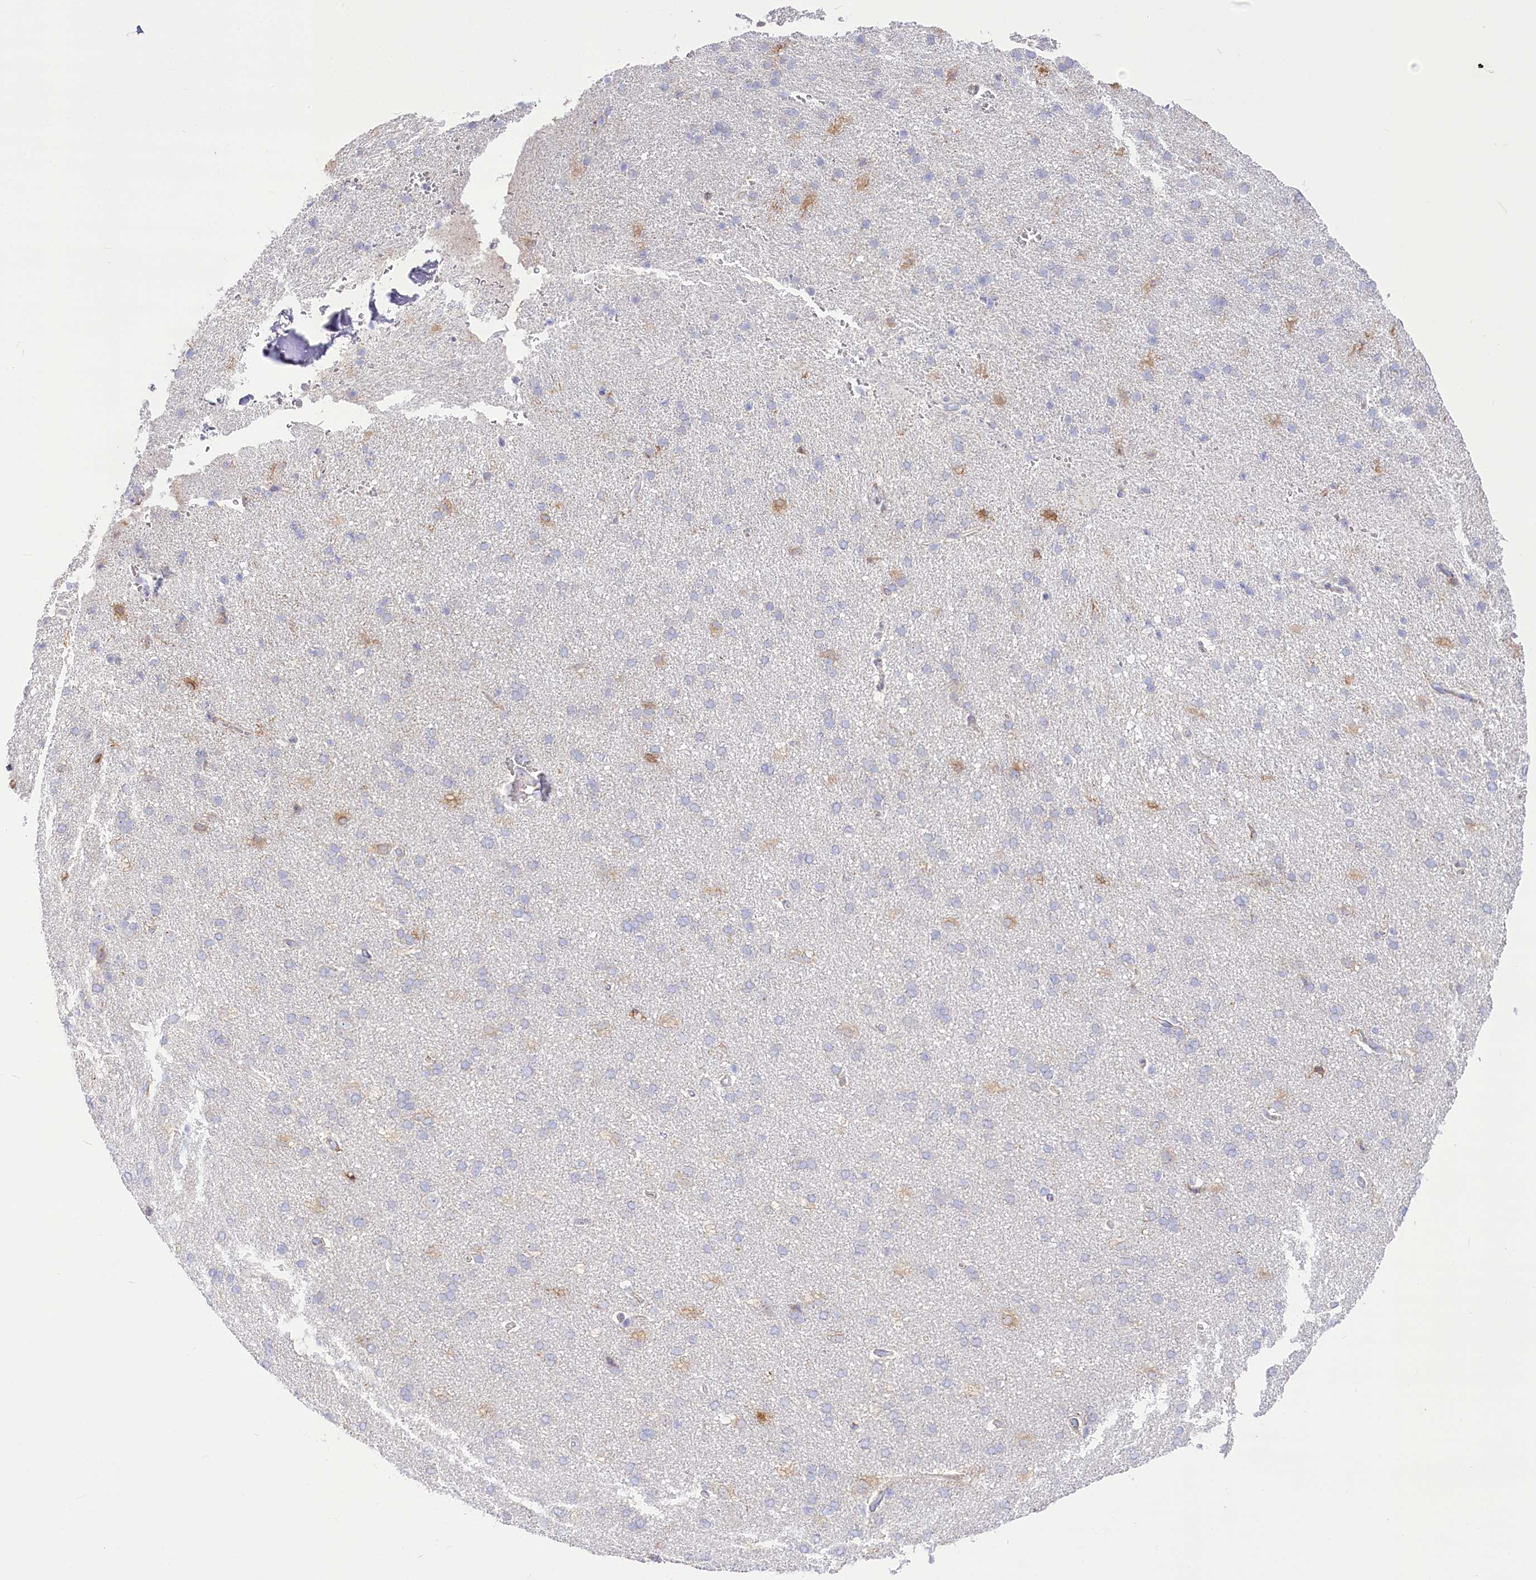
{"staining": {"intensity": "negative", "quantity": "none", "location": "none"}, "tissue": "cerebral cortex", "cell_type": "Endothelial cells", "image_type": "normal", "snomed": [{"axis": "morphology", "description": "Normal tissue, NOS"}, {"axis": "topography", "description": "Cerebral cortex"}], "caption": "This image is of benign cerebral cortex stained with immunohistochemistry to label a protein in brown with the nuclei are counter-stained blue. There is no expression in endothelial cells.", "gene": "STT3B", "patient": {"sex": "male", "age": 62}}